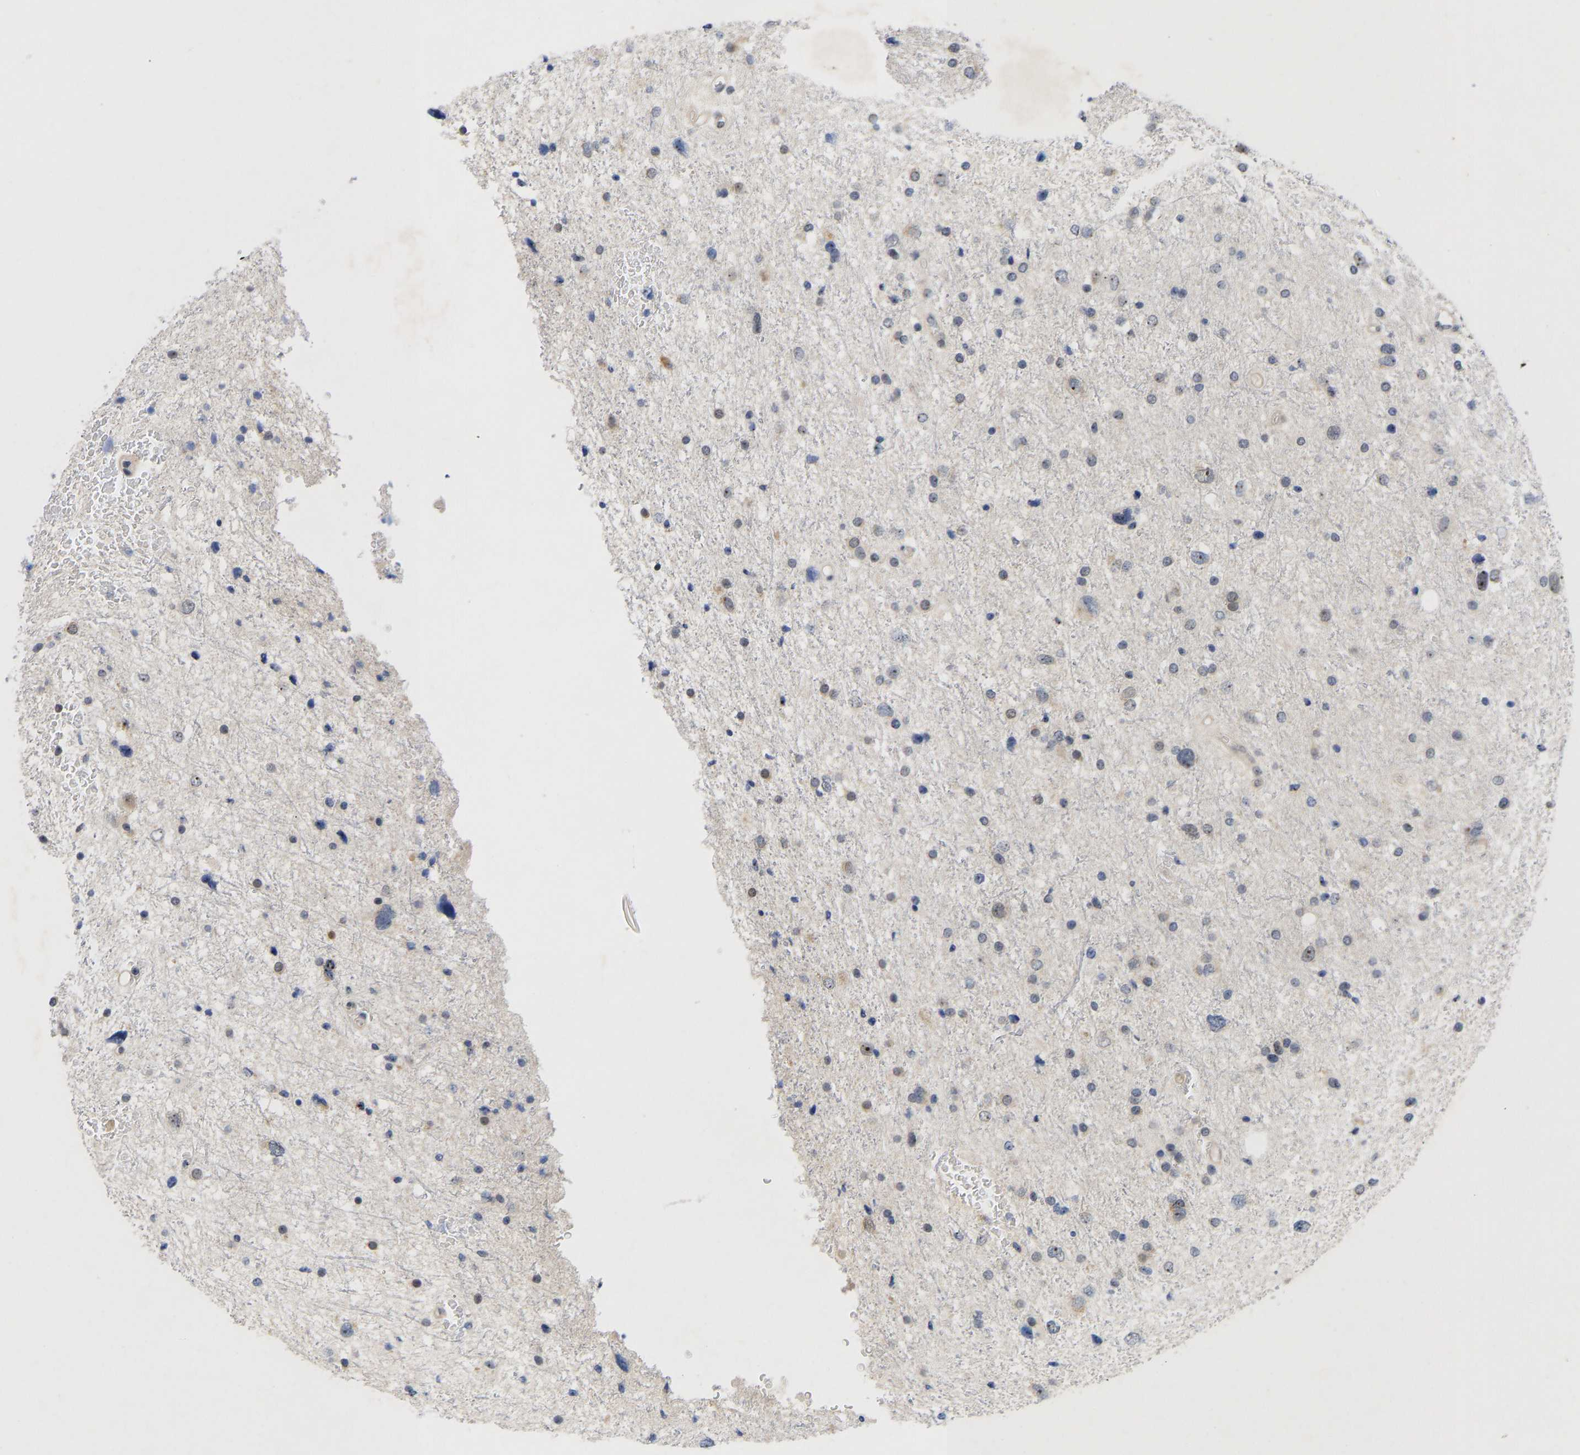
{"staining": {"intensity": "weak", "quantity": "<25%", "location": "nuclear"}, "tissue": "glioma", "cell_type": "Tumor cells", "image_type": "cancer", "snomed": [{"axis": "morphology", "description": "Glioma, malignant, Low grade"}, {"axis": "topography", "description": "Brain"}], "caption": "A high-resolution photomicrograph shows IHC staining of glioma, which shows no significant expression in tumor cells.", "gene": "NLE1", "patient": {"sex": "female", "age": 37}}